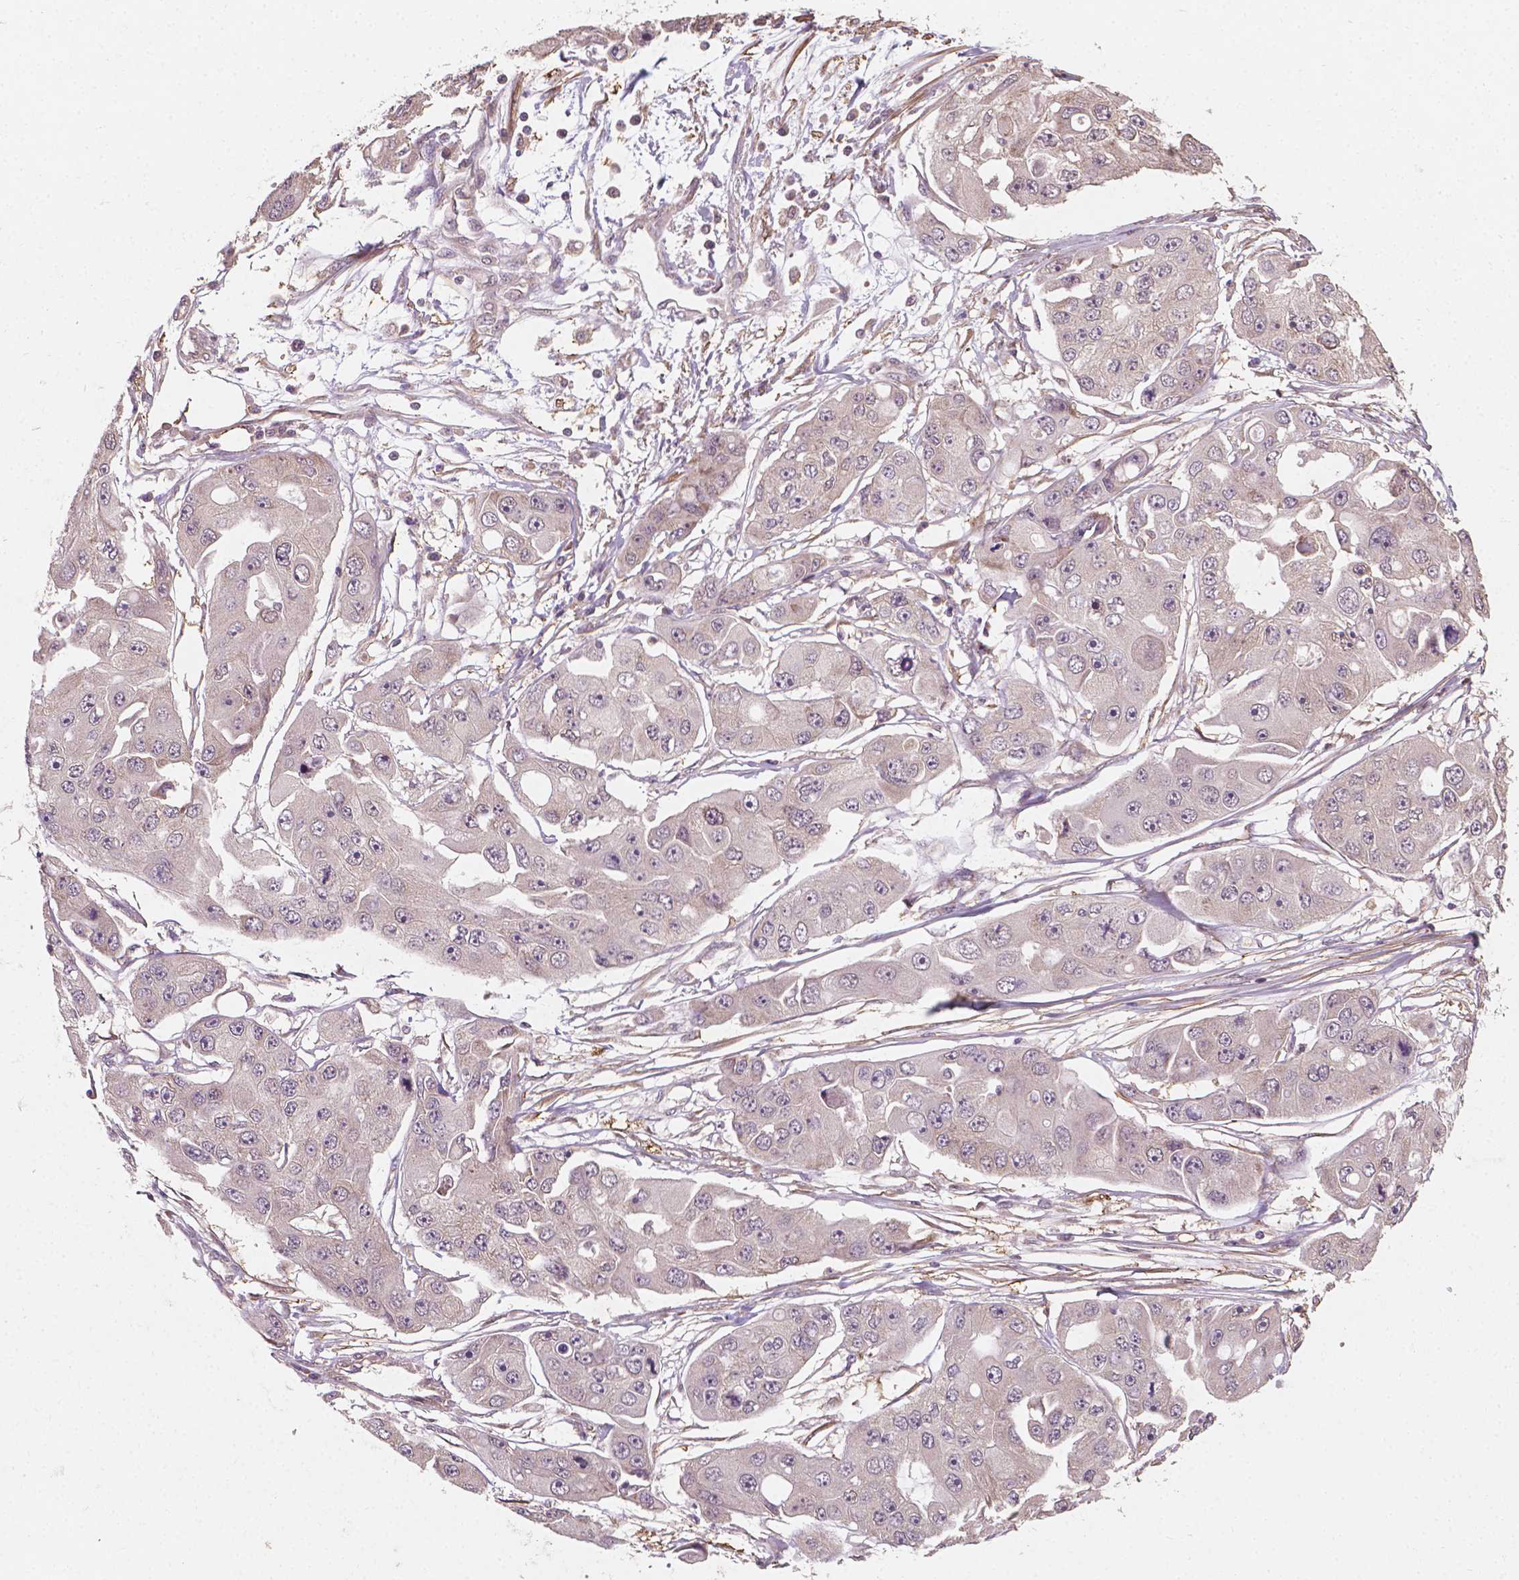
{"staining": {"intensity": "weak", "quantity": "<25%", "location": "cytoplasmic/membranous"}, "tissue": "ovarian cancer", "cell_type": "Tumor cells", "image_type": "cancer", "snomed": [{"axis": "morphology", "description": "Cystadenocarcinoma, serous, NOS"}, {"axis": "topography", "description": "Ovary"}], "caption": "Immunohistochemistry (IHC) photomicrograph of human serous cystadenocarcinoma (ovarian) stained for a protein (brown), which shows no expression in tumor cells.", "gene": "CYFIP2", "patient": {"sex": "female", "age": 56}}